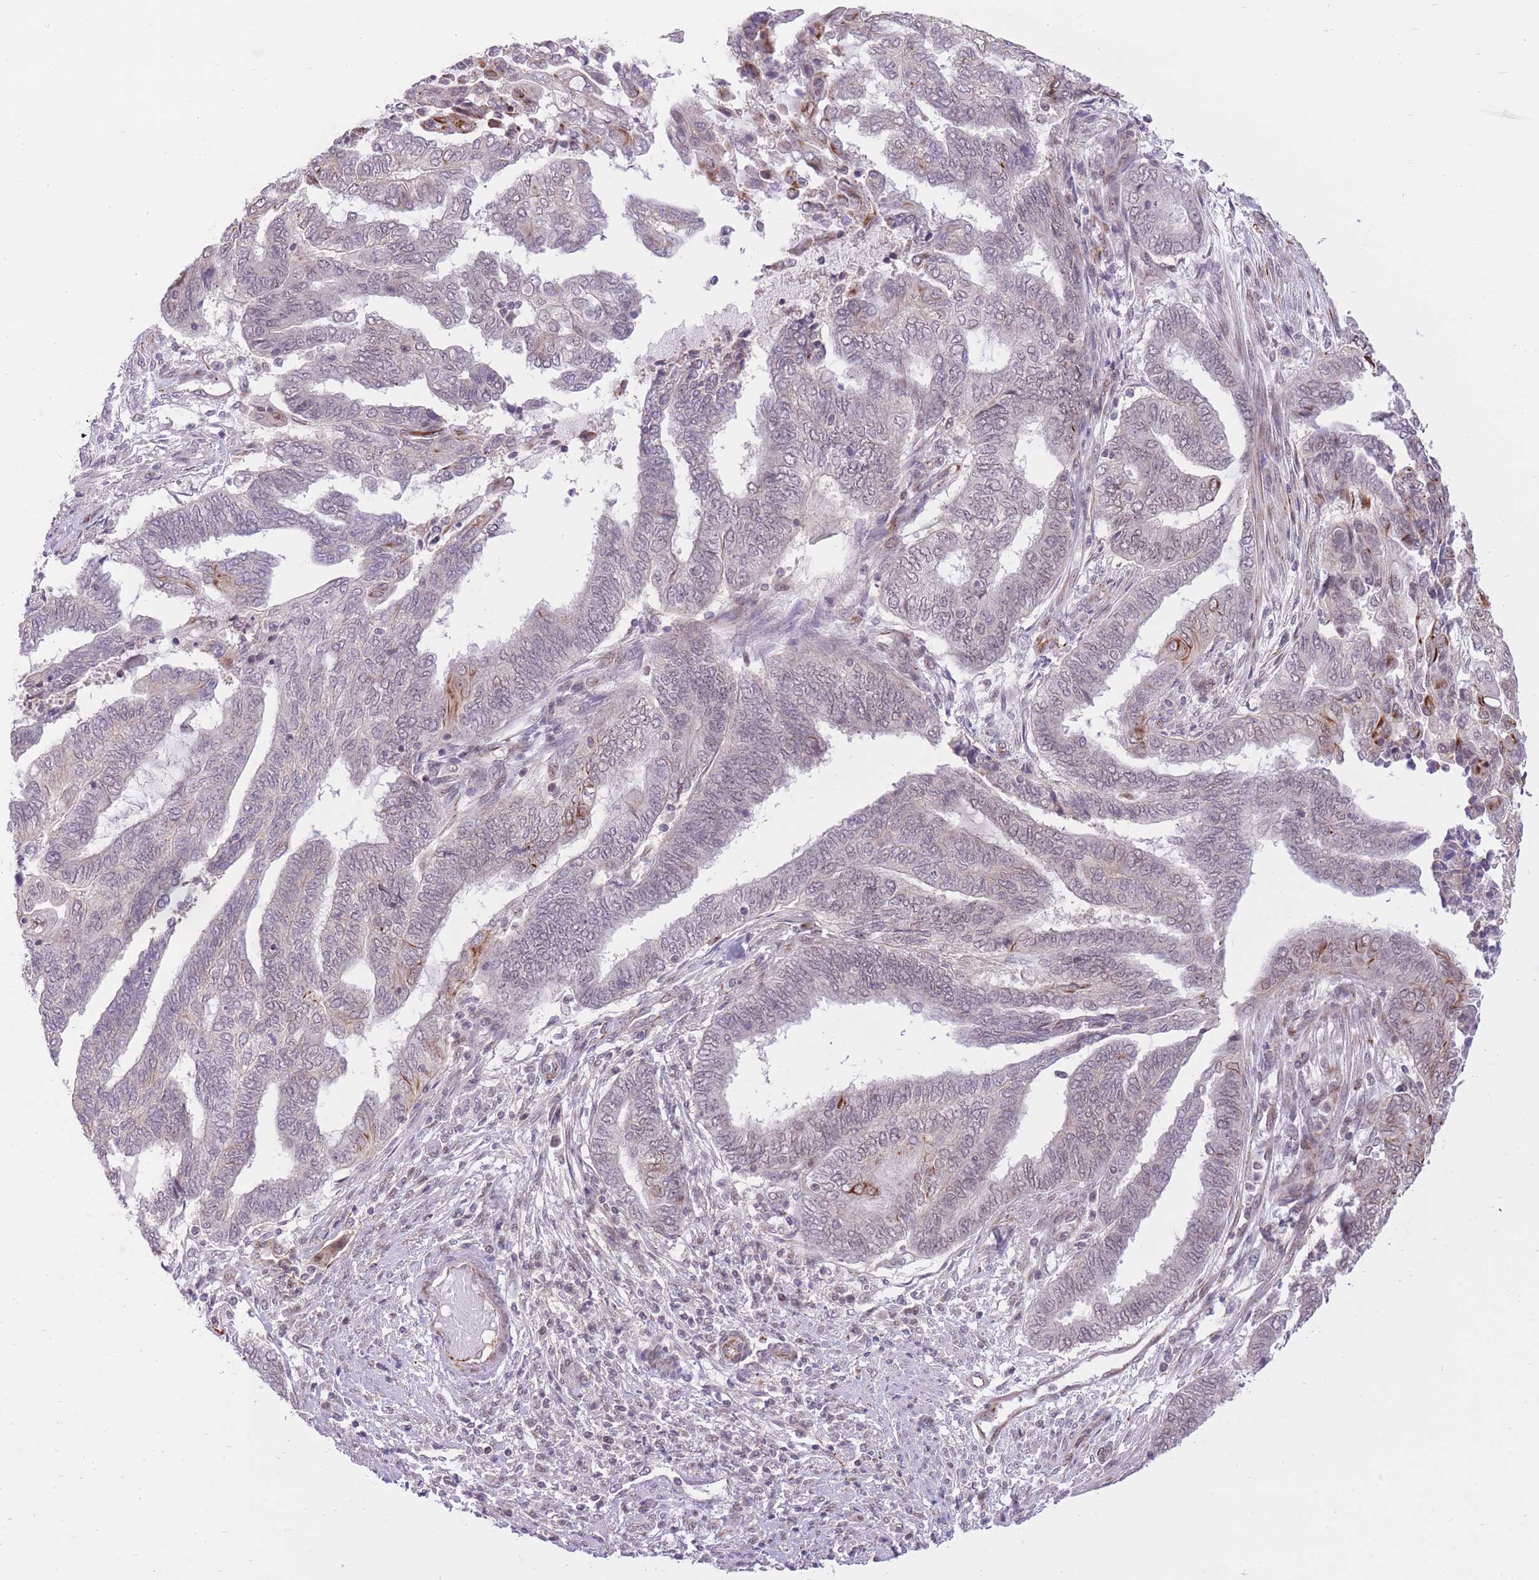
{"staining": {"intensity": "weak", "quantity": "<25%", "location": "nuclear"}, "tissue": "endometrial cancer", "cell_type": "Tumor cells", "image_type": "cancer", "snomed": [{"axis": "morphology", "description": "Adenocarcinoma, NOS"}, {"axis": "topography", "description": "Uterus"}, {"axis": "topography", "description": "Endometrium"}], "caption": "There is no significant positivity in tumor cells of endometrial cancer.", "gene": "ELL", "patient": {"sex": "female", "age": 70}}